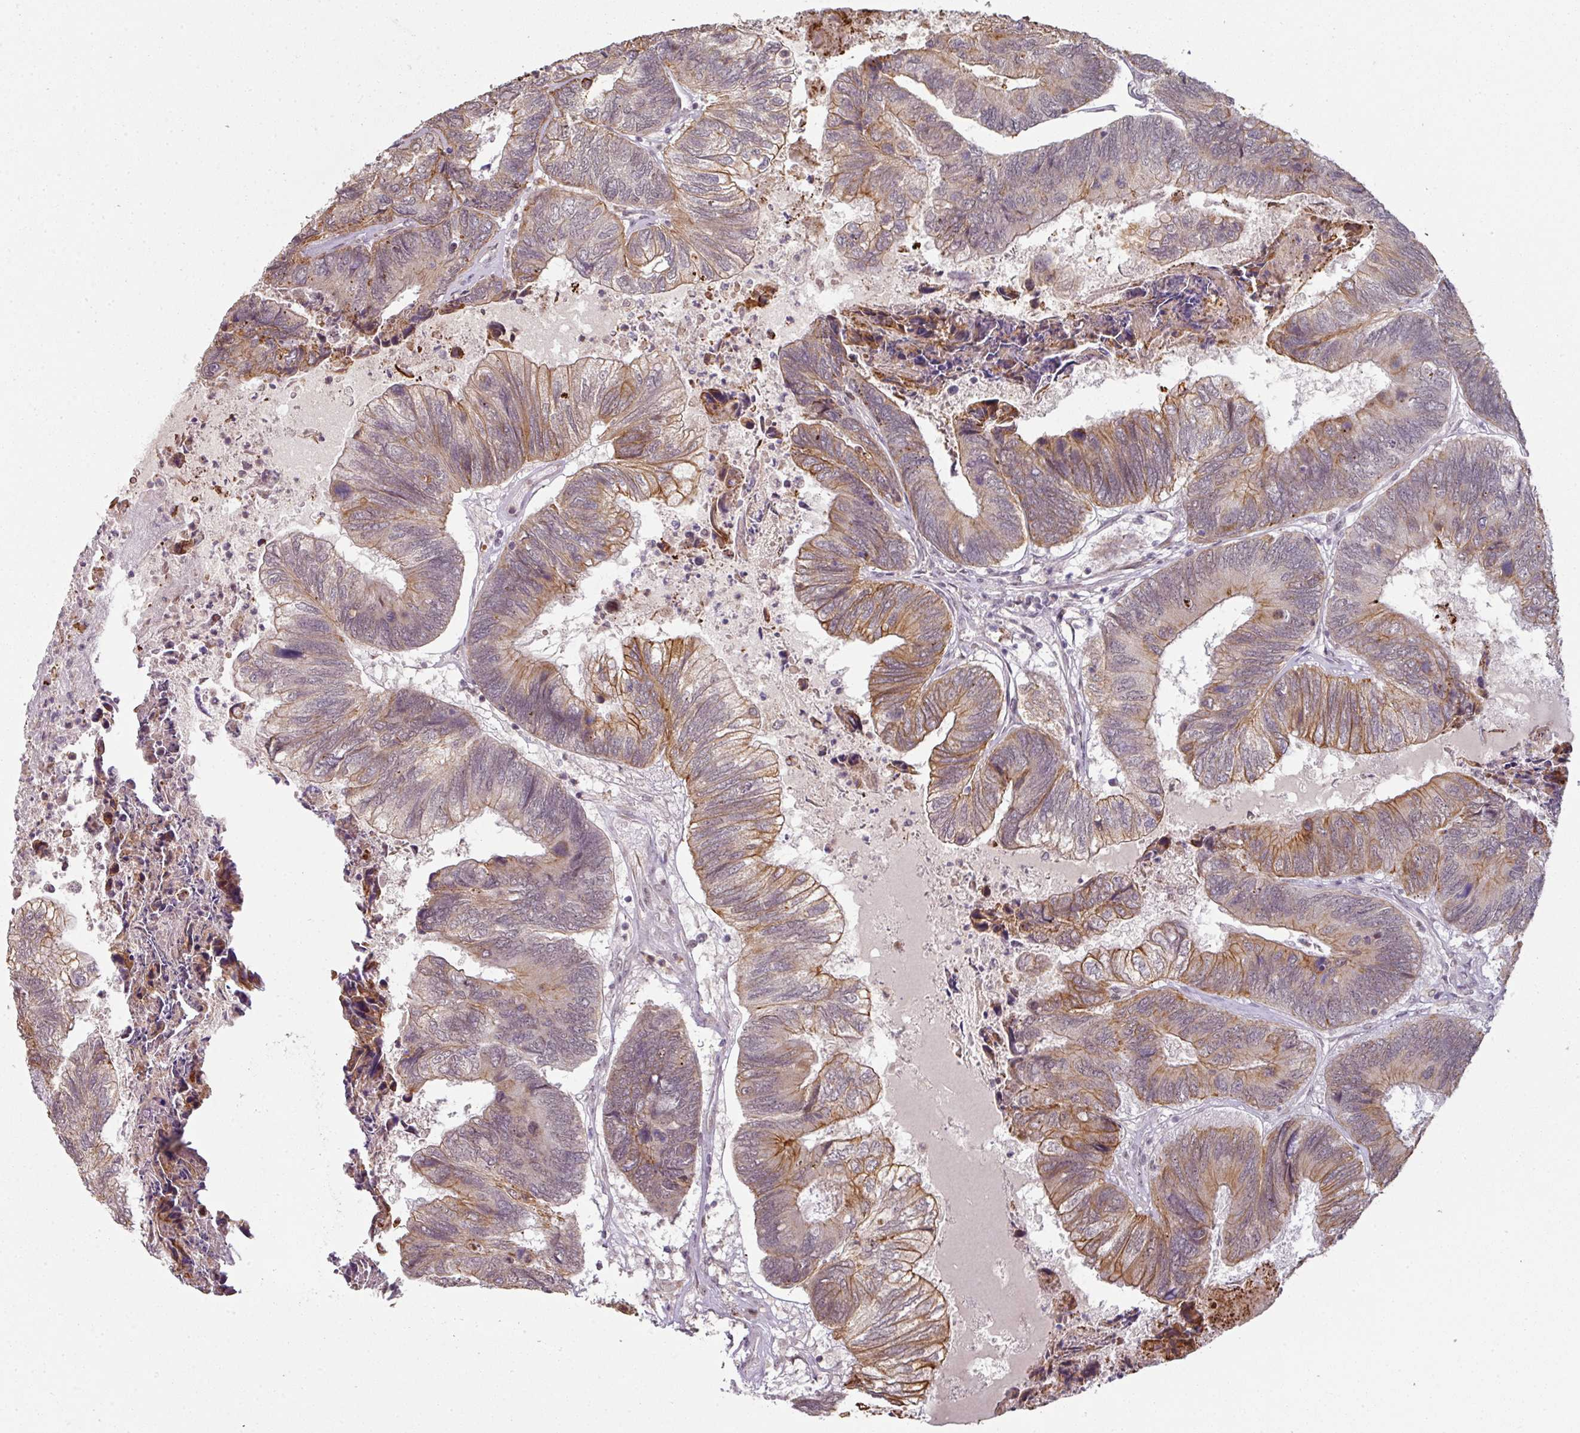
{"staining": {"intensity": "moderate", "quantity": "25%-75%", "location": "cytoplasmic/membranous"}, "tissue": "colorectal cancer", "cell_type": "Tumor cells", "image_type": "cancer", "snomed": [{"axis": "morphology", "description": "Adenocarcinoma, NOS"}, {"axis": "topography", "description": "Colon"}], "caption": "IHC of adenocarcinoma (colorectal) exhibits medium levels of moderate cytoplasmic/membranous expression in approximately 25%-75% of tumor cells. Nuclei are stained in blue.", "gene": "GTF2H3", "patient": {"sex": "female", "age": 67}}